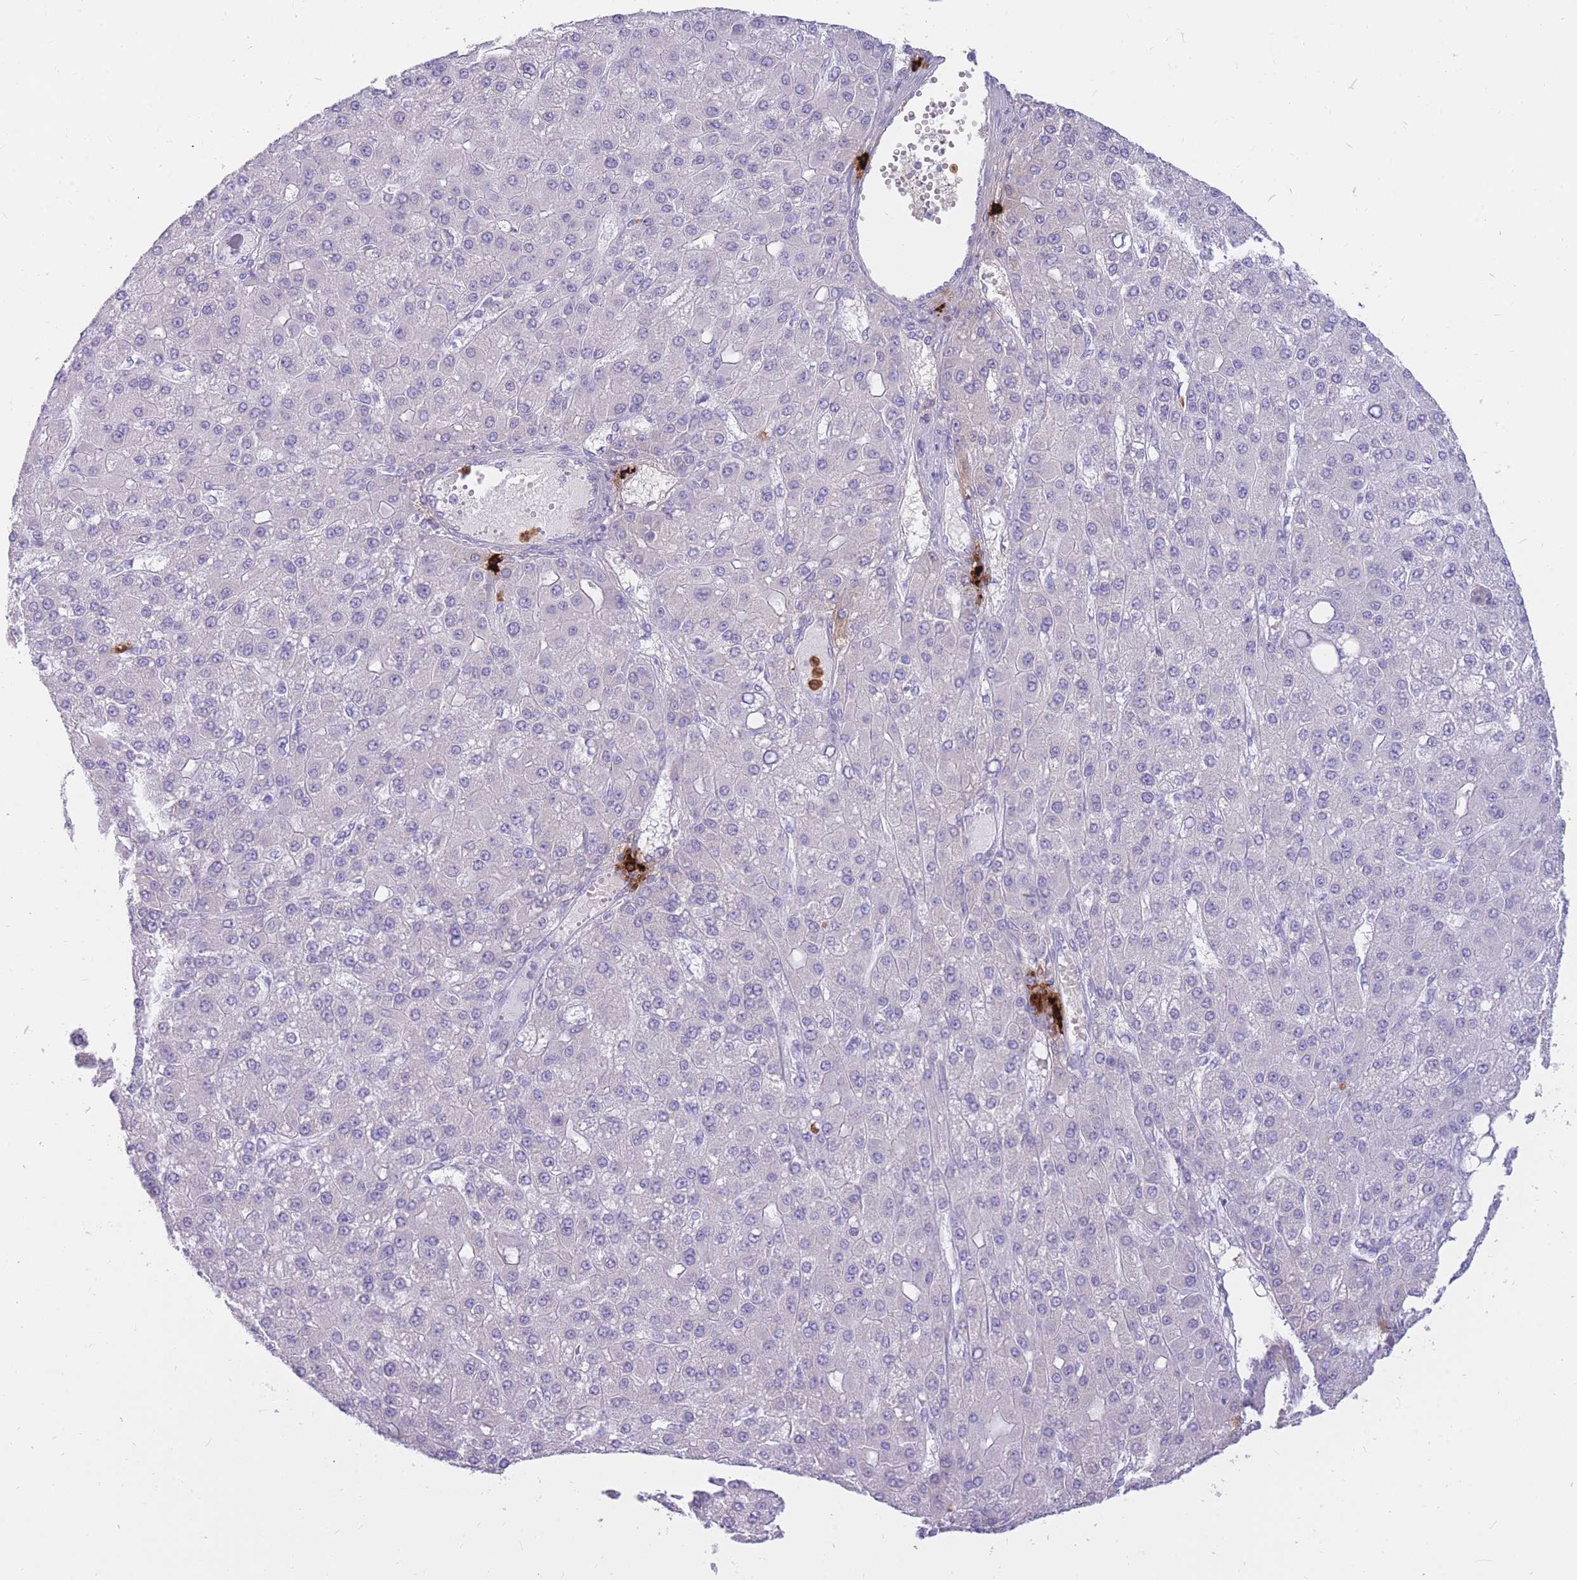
{"staining": {"intensity": "negative", "quantity": "none", "location": "none"}, "tissue": "liver cancer", "cell_type": "Tumor cells", "image_type": "cancer", "snomed": [{"axis": "morphology", "description": "Carcinoma, Hepatocellular, NOS"}, {"axis": "topography", "description": "Liver"}], "caption": "The IHC micrograph has no significant expression in tumor cells of liver cancer tissue.", "gene": "TPSAB1", "patient": {"sex": "male", "age": 67}}